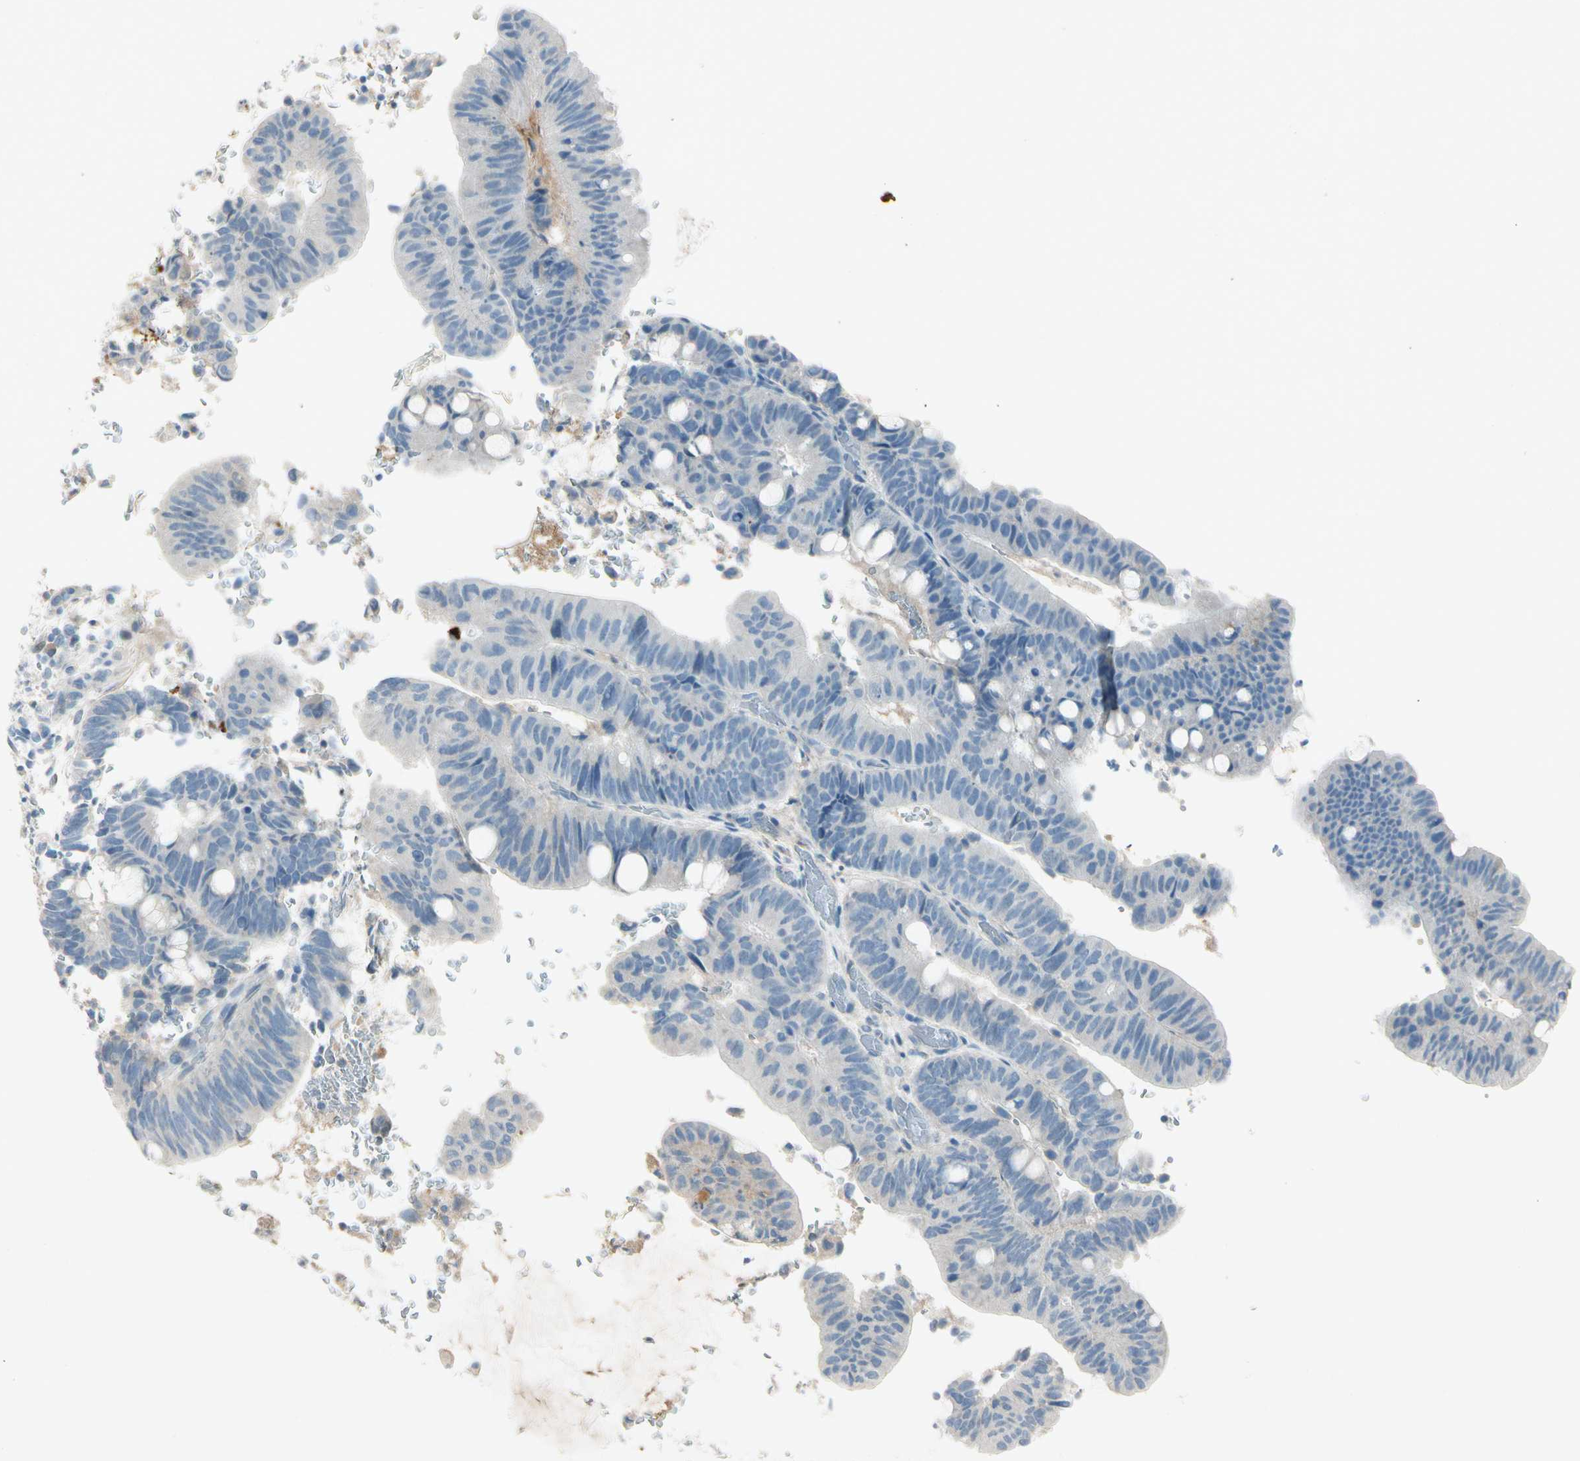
{"staining": {"intensity": "negative", "quantity": "none", "location": "none"}, "tissue": "colorectal cancer", "cell_type": "Tumor cells", "image_type": "cancer", "snomed": [{"axis": "morphology", "description": "Normal tissue, NOS"}, {"axis": "morphology", "description": "Adenocarcinoma, NOS"}, {"axis": "topography", "description": "Rectum"}, {"axis": "topography", "description": "Peripheral nerve tissue"}], "caption": "Adenocarcinoma (colorectal) was stained to show a protein in brown. There is no significant expression in tumor cells.", "gene": "SERPIND1", "patient": {"sex": "male", "age": 92}}